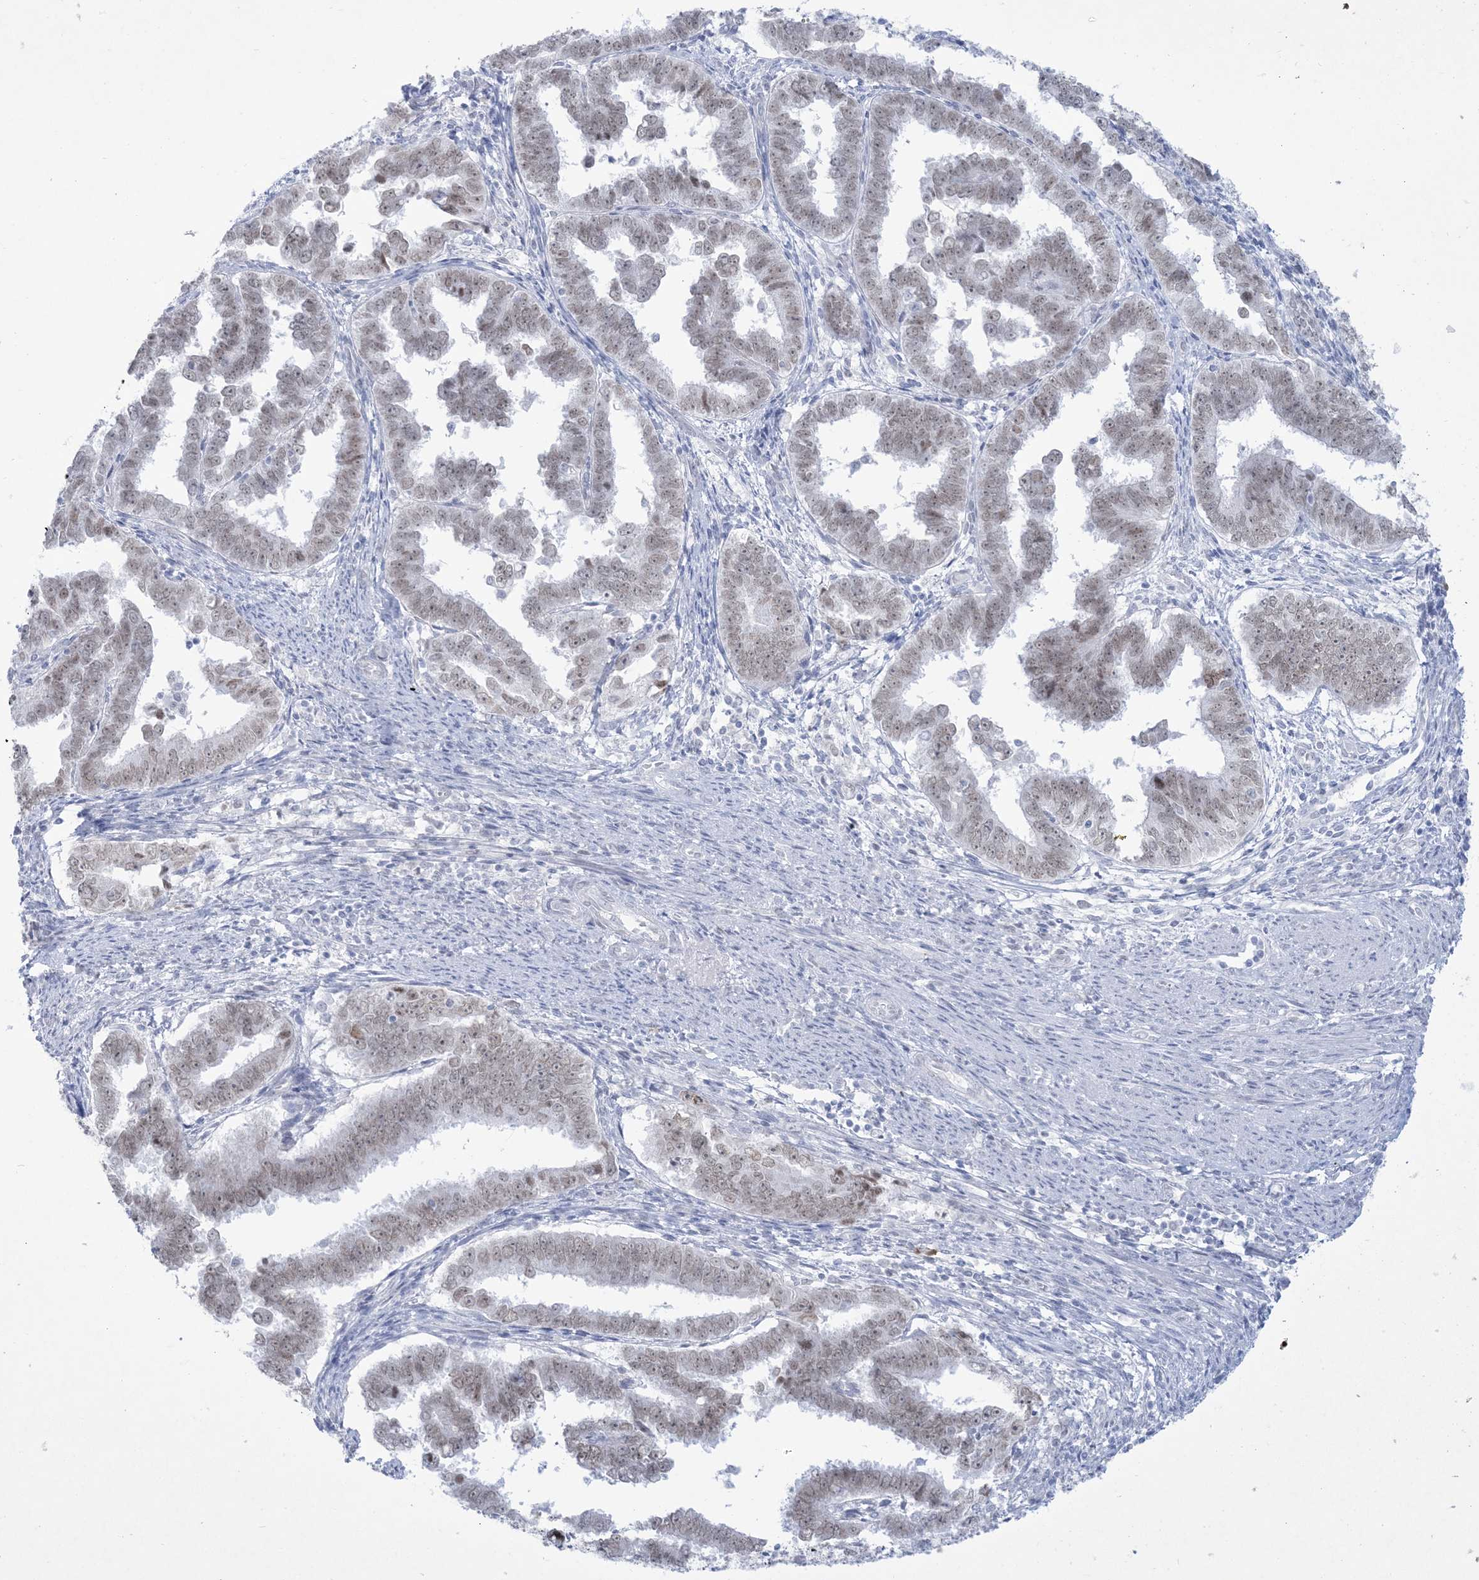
{"staining": {"intensity": "weak", "quantity": ">75%", "location": "nuclear"}, "tissue": "endometrial cancer", "cell_type": "Tumor cells", "image_type": "cancer", "snomed": [{"axis": "morphology", "description": "Adenocarcinoma, NOS"}, {"axis": "topography", "description": "Endometrium"}], "caption": "The immunohistochemical stain labels weak nuclear staining in tumor cells of endometrial cancer (adenocarcinoma) tissue.", "gene": "HOMEZ", "patient": {"sex": "female", "age": 75}}